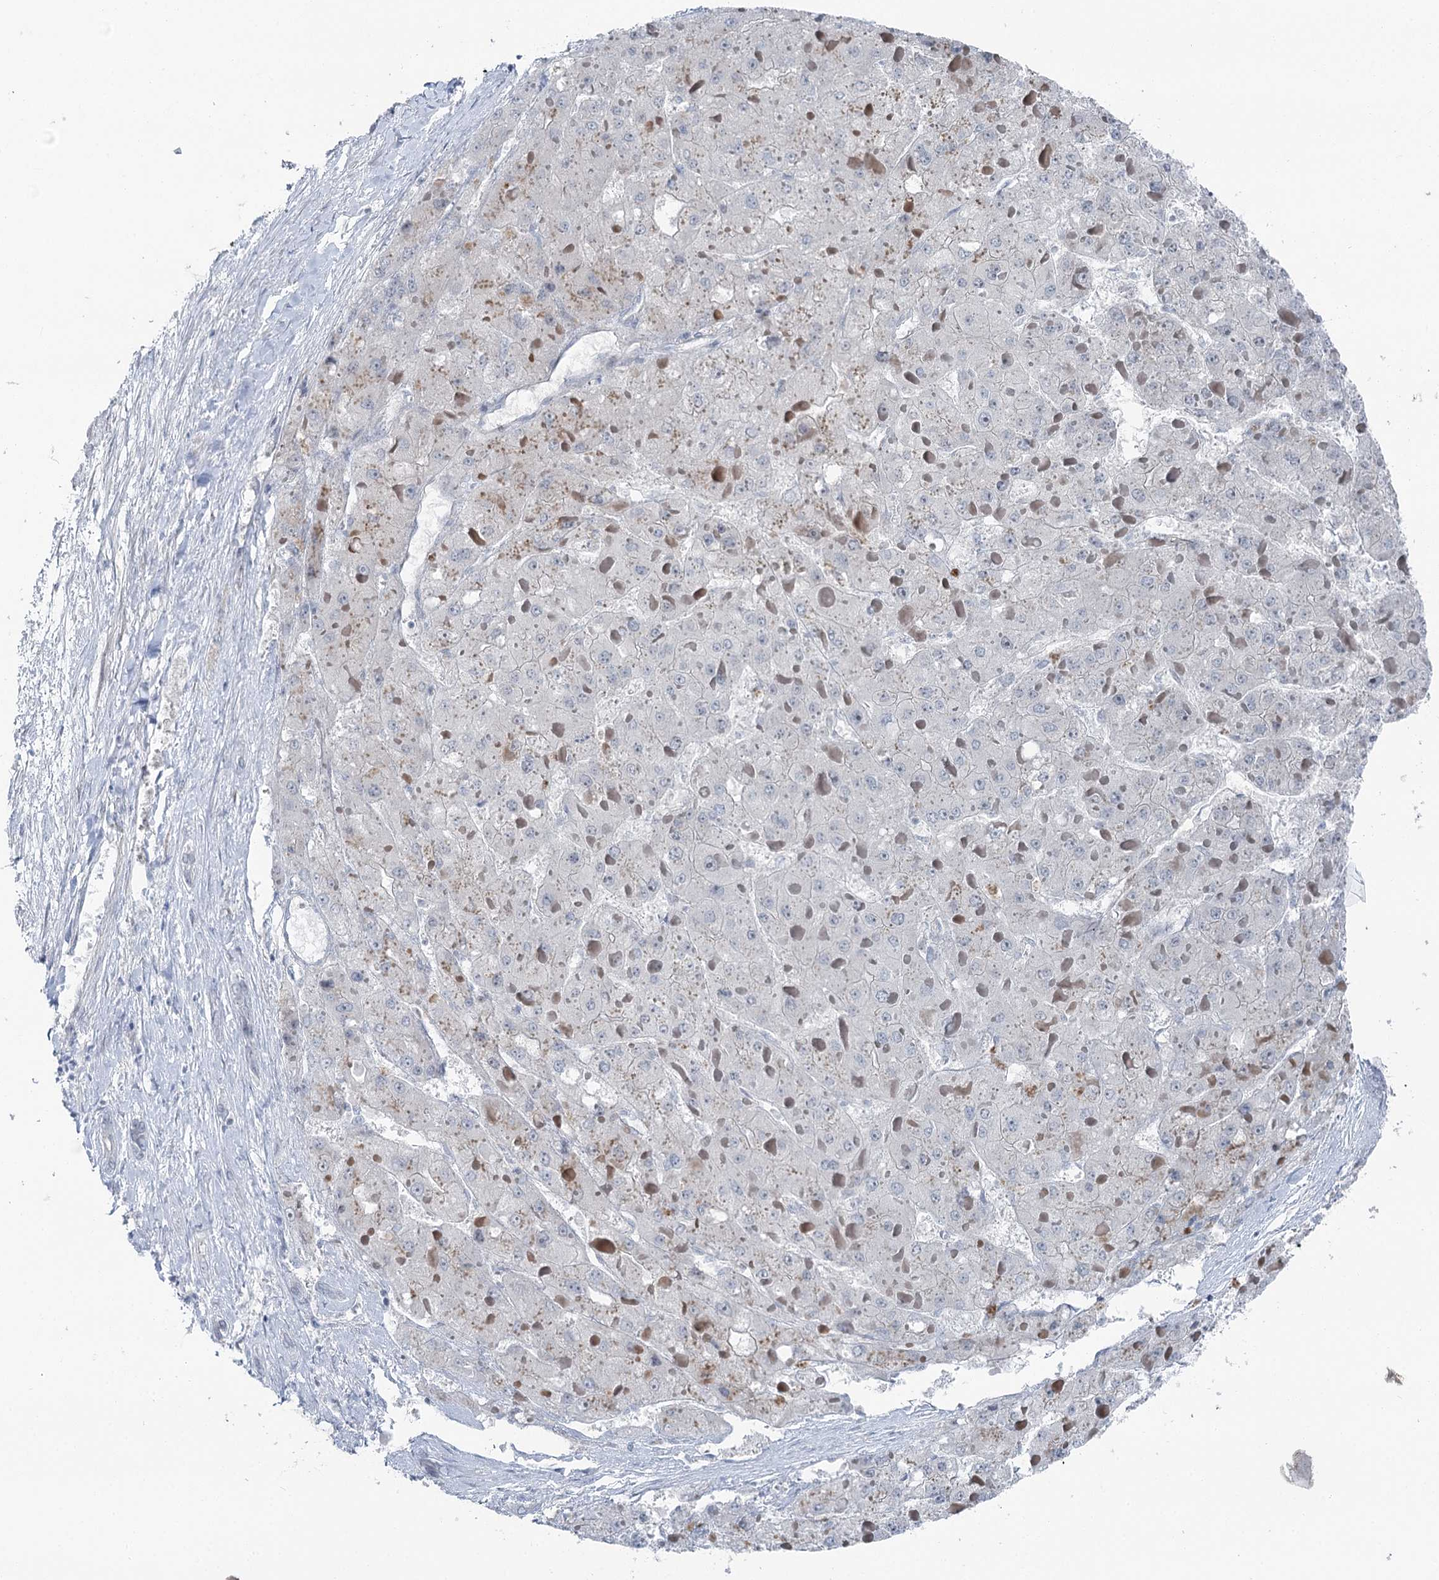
{"staining": {"intensity": "negative", "quantity": "none", "location": "none"}, "tissue": "liver cancer", "cell_type": "Tumor cells", "image_type": "cancer", "snomed": [{"axis": "morphology", "description": "Carcinoma, Hepatocellular, NOS"}, {"axis": "topography", "description": "Liver"}], "caption": "DAB immunohistochemical staining of liver cancer reveals no significant positivity in tumor cells.", "gene": "STEEP1", "patient": {"sex": "female", "age": 73}}